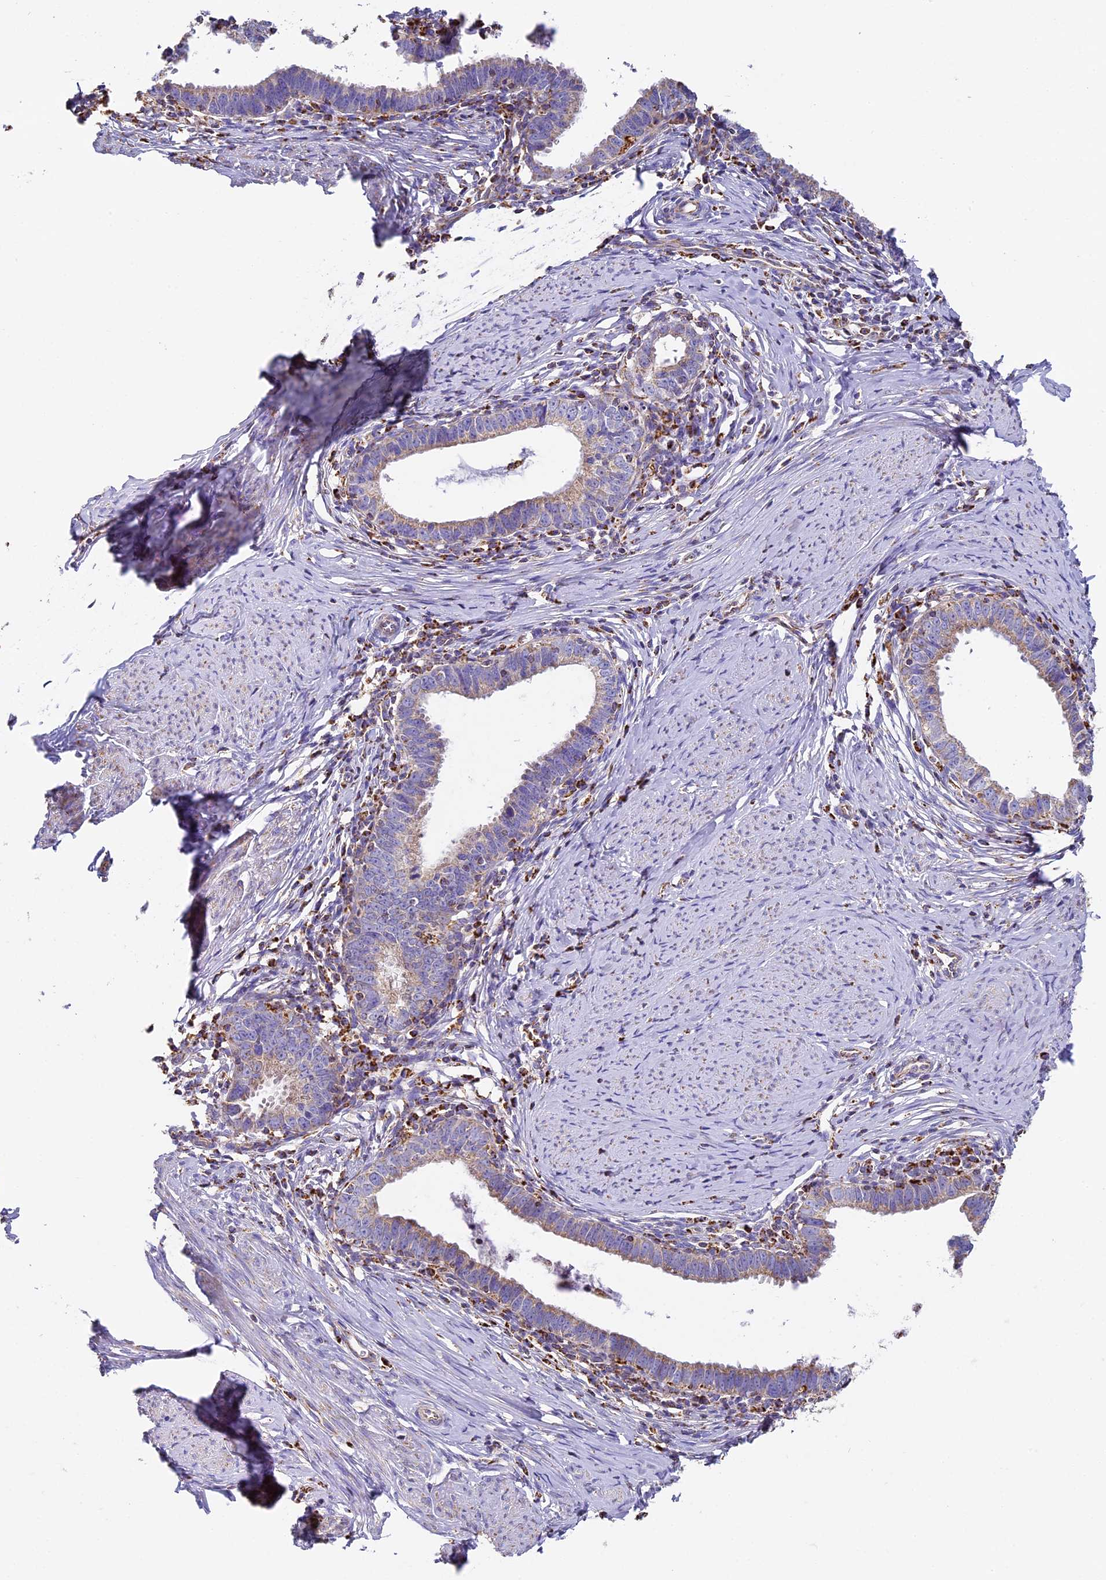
{"staining": {"intensity": "weak", "quantity": "25%-75%", "location": "cytoplasmic/membranous"}, "tissue": "cervical cancer", "cell_type": "Tumor cells", "image_type": "cancer", "snomed": [{"axis": "morphology", "description": "Adenocarcinoma, NOS"}, {"axis": "topography", "description": "Cervix"}], "caption": "Cervical cancer stained with DAB immunohistochemistry displays low levels of weak cytoplasmic/membranous expression in approximately 25%-75% of tumor cells.", "gene": "STK17A", "patient": {"sex": "female", "age": 36}}